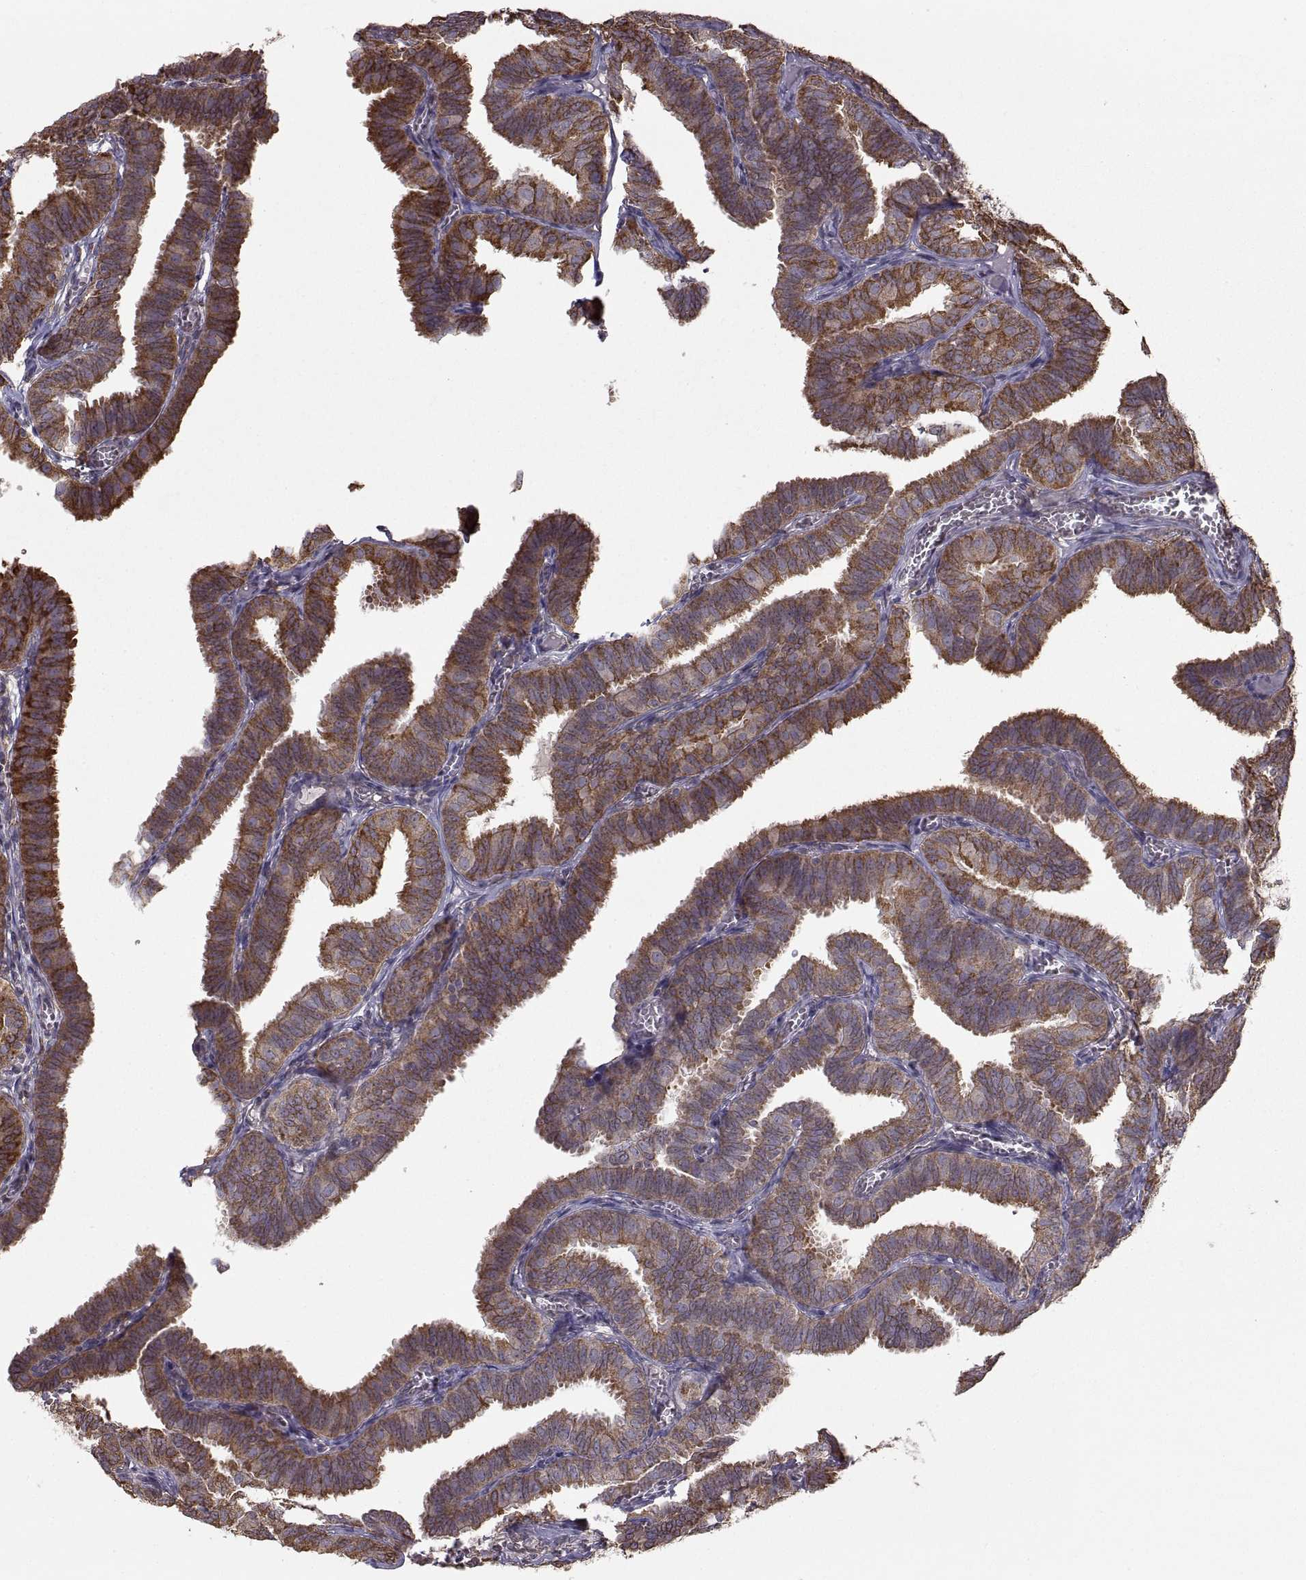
{"staining": {"intensity": "strong", "quantity": "<25%", "location": "cytoplasmic/membranous"}, "tissue": "fallopian tube", "cell_type": "Glandular cells", "image_type": "normal", "snomed": [{"axis": "morphology", "description": "Normal tissue, NOS"}, {"axis": "topography", "description": "Fallopian tube"}], "caption": "Glandular cells display medium levels of strong cytoplasmic/membranous positivity in about <25% of cells in unremarkable fallopian tube.", "gene": "PDIA3", "patient": {"sex": "female", "age": 25}}